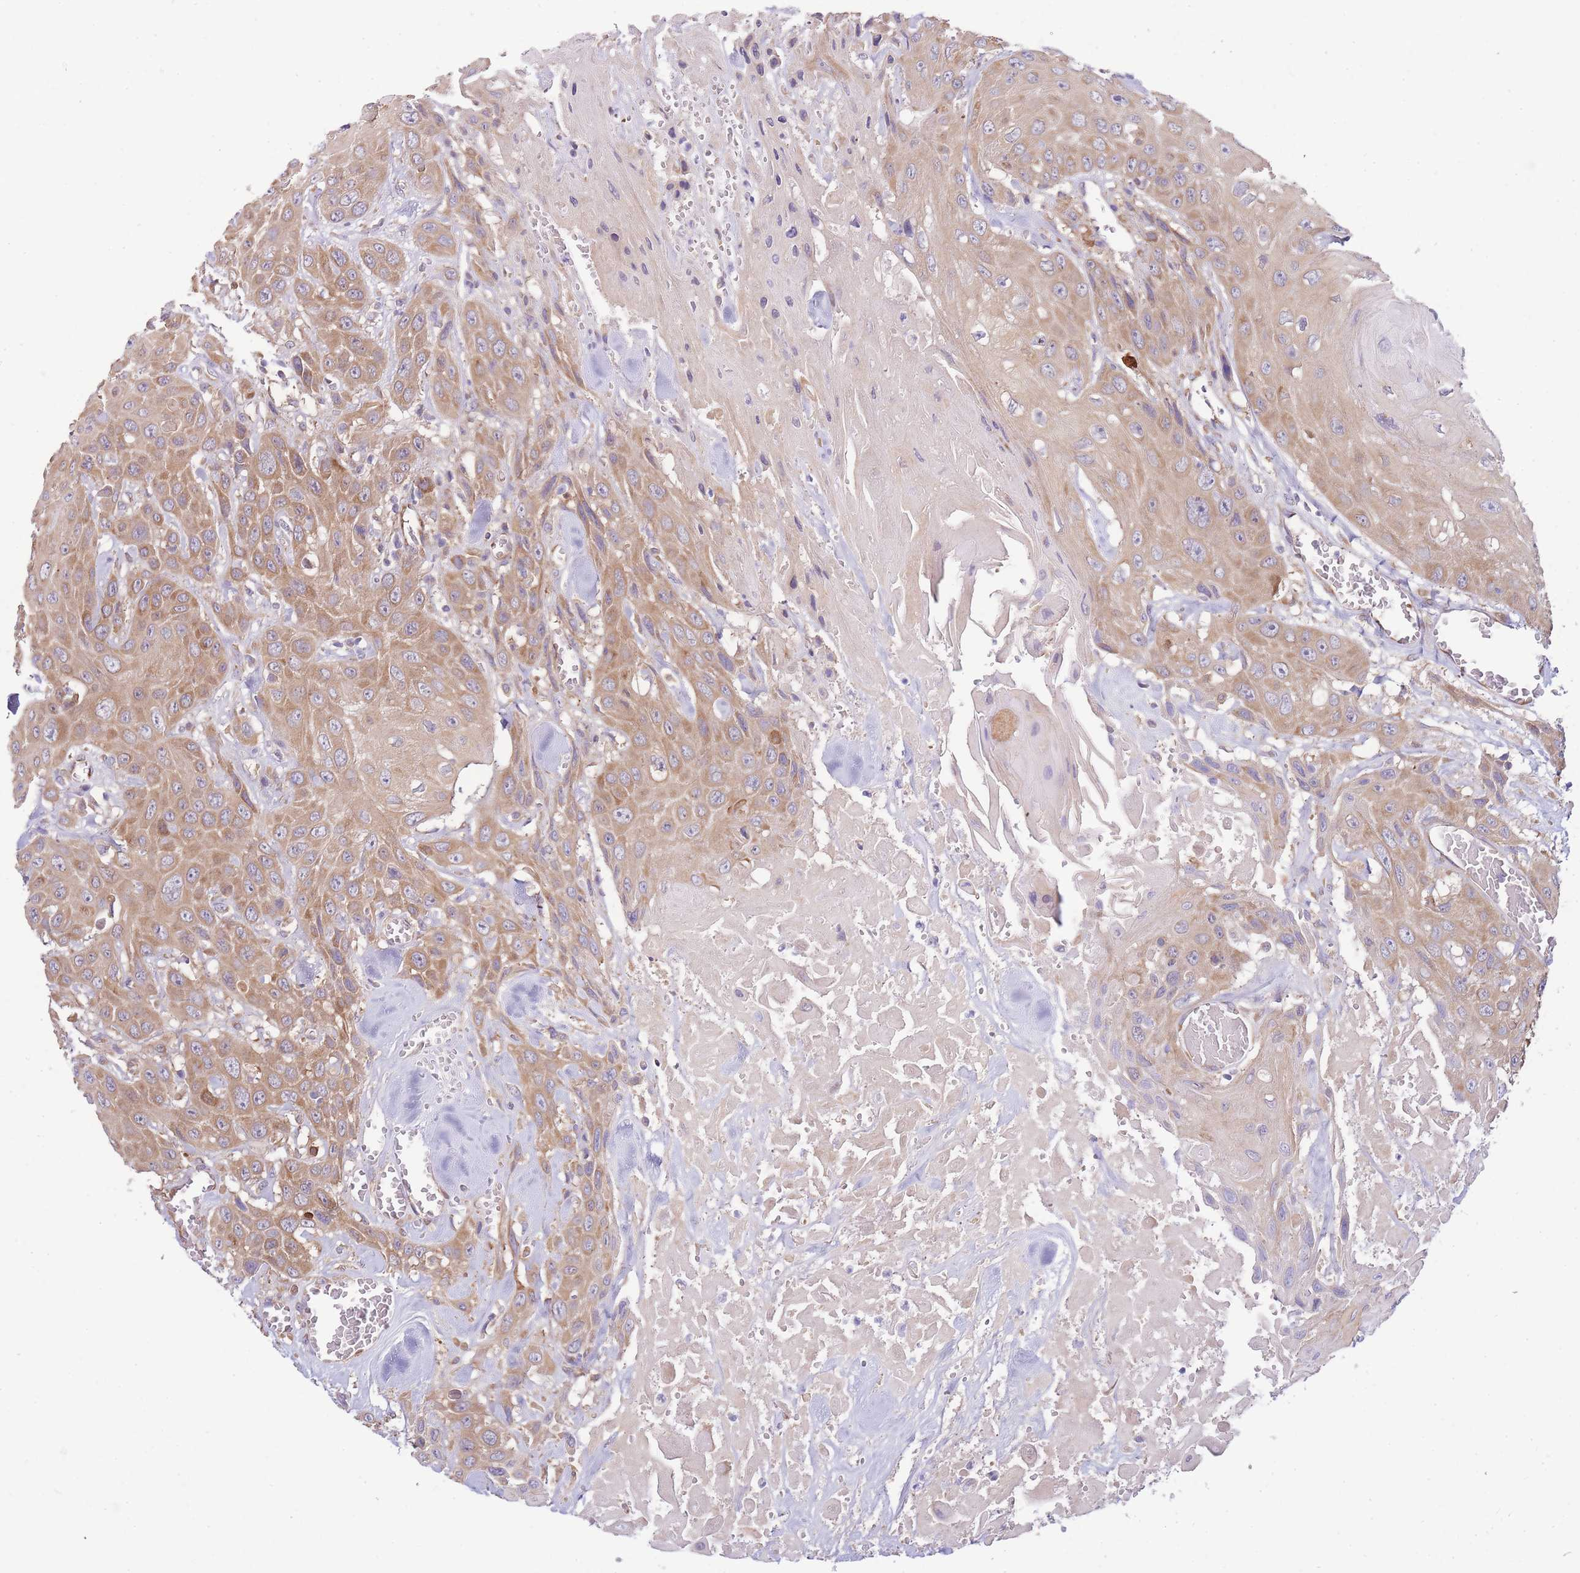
{"staining": {"intensity": "moderate", "quantity": ">75%", "location": "cytoplasmic/membranous"}, "tissue": "head and neck cancer", "cell_type": "Tumor cells", "image_type": "cancer", "snomed": [{"axis": "morphology", "description": "Squamous cell carcinoma, NOS"}, {"axis": "topography", "description": "Head-Neck"}], "caption": "Immunohistochemistry of head and neck squamous cell carcinoma shows medium levels of moderate cytoplasmic/membranous positivity in about >75% of tumor cells.", "gene": "BEX1", "patient": {"sex": "male", "age": 81}}